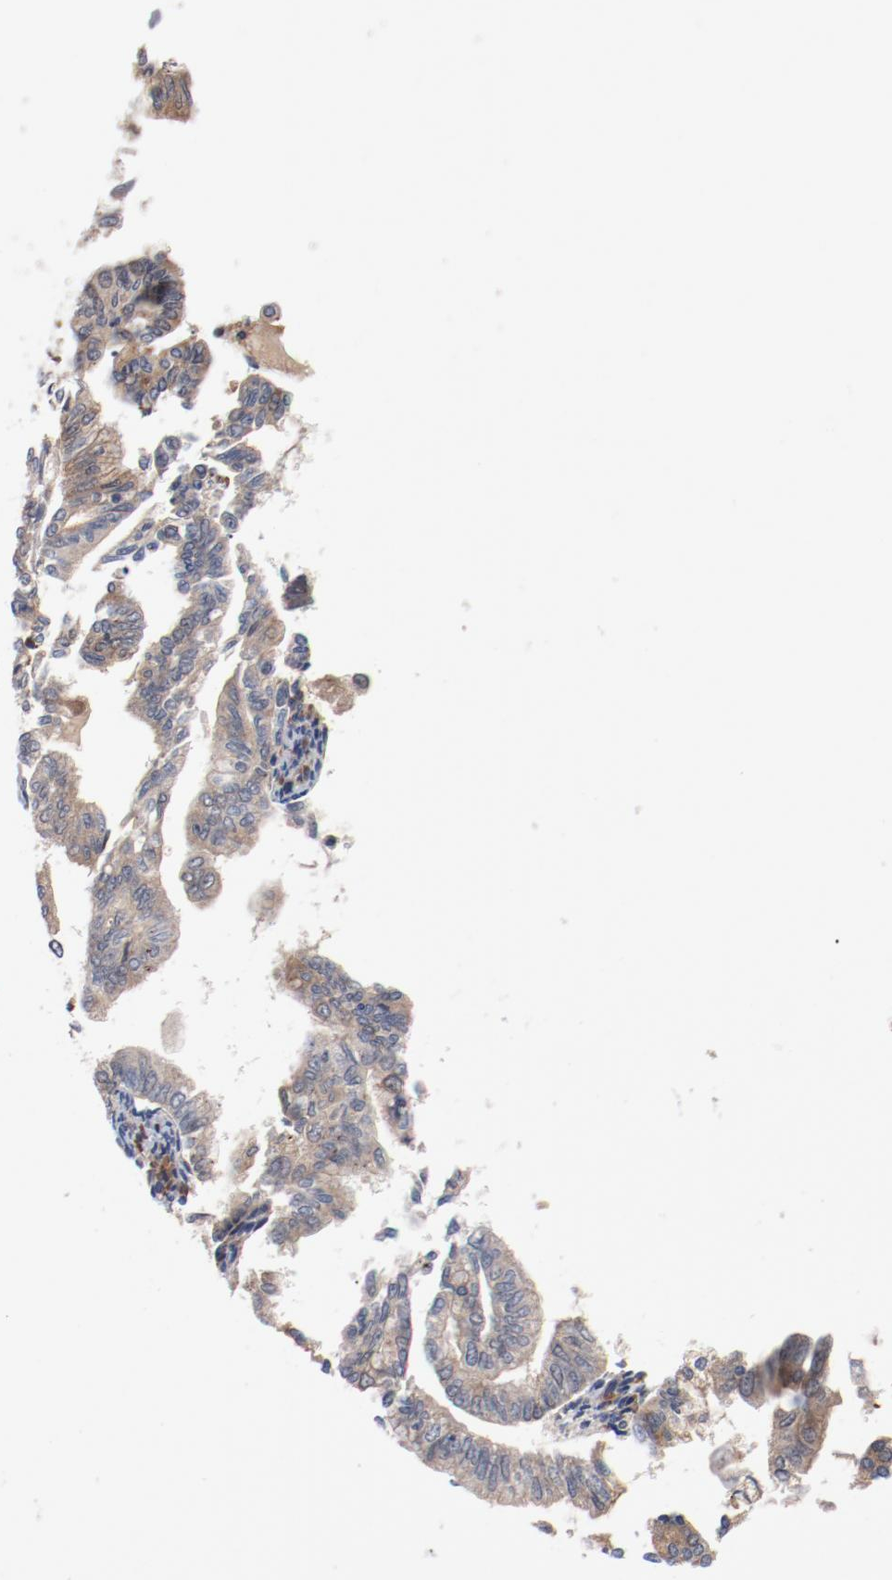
{"staining": {"intensity": "moderate", "quantity": ">75%", "location": "cytoplasmic/membranous"}, "tissue": "endometrial cancer", "cell_type": "Tumor cells", "image_type": "cancer", "snomed": [{"axis": "morphology", "description": "Adenocarcinoma, NOS"}, {"axis": "topography", "description": "Endometrium"}], "caption": "Brown immunohistochemical staining in adenocarcinoma (endometrial) demonstrates moderate cytoplasmic/membranous staining in about >75% of tumor cells.", "gene": "PITPNM2", "patient": {"sex": "female", "age": 79}}